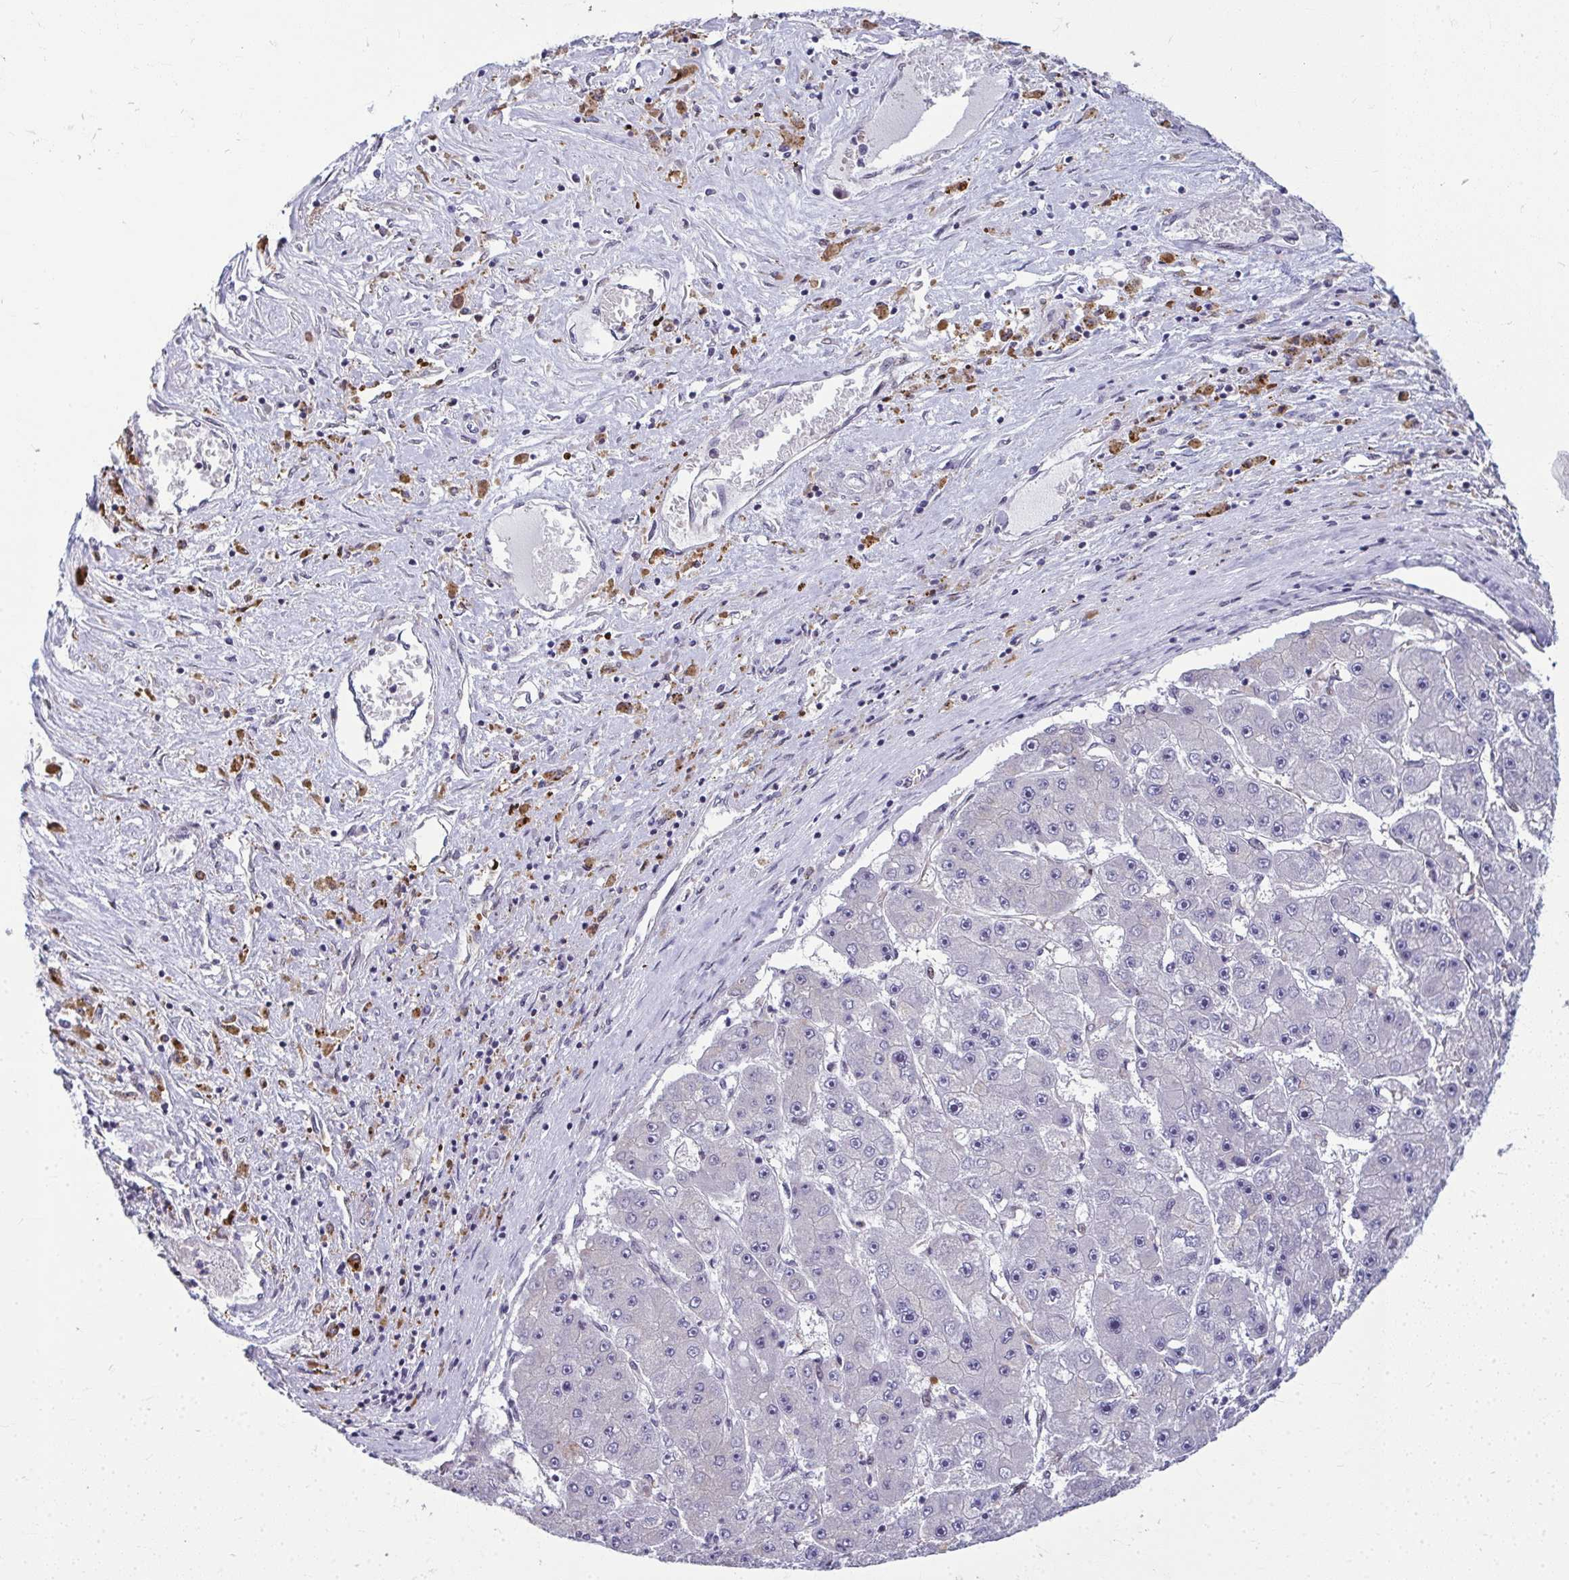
{"staining": {"intensity": "negative", "quantity": "none", "location": "none"}, "tissue": "liver cancer", "cell_type": "Tumor cells", "image_type": "cancer", "snomed": [{"axis": "morphology", "description": "Carcinoma, Hepatocellular, NOS"}, {"axis": "topography", "description": "Liver"}], "caption": "This is a histopathology image of immunohistochemistry staining of liver hepatocellular carcinoma, which shows no staining in tumor cells. (Brightfield microscopy of DAB immunohistochemistry at high magnification).", "gene": "ODF1", "patient": {"sex": "female", "age": 61}}